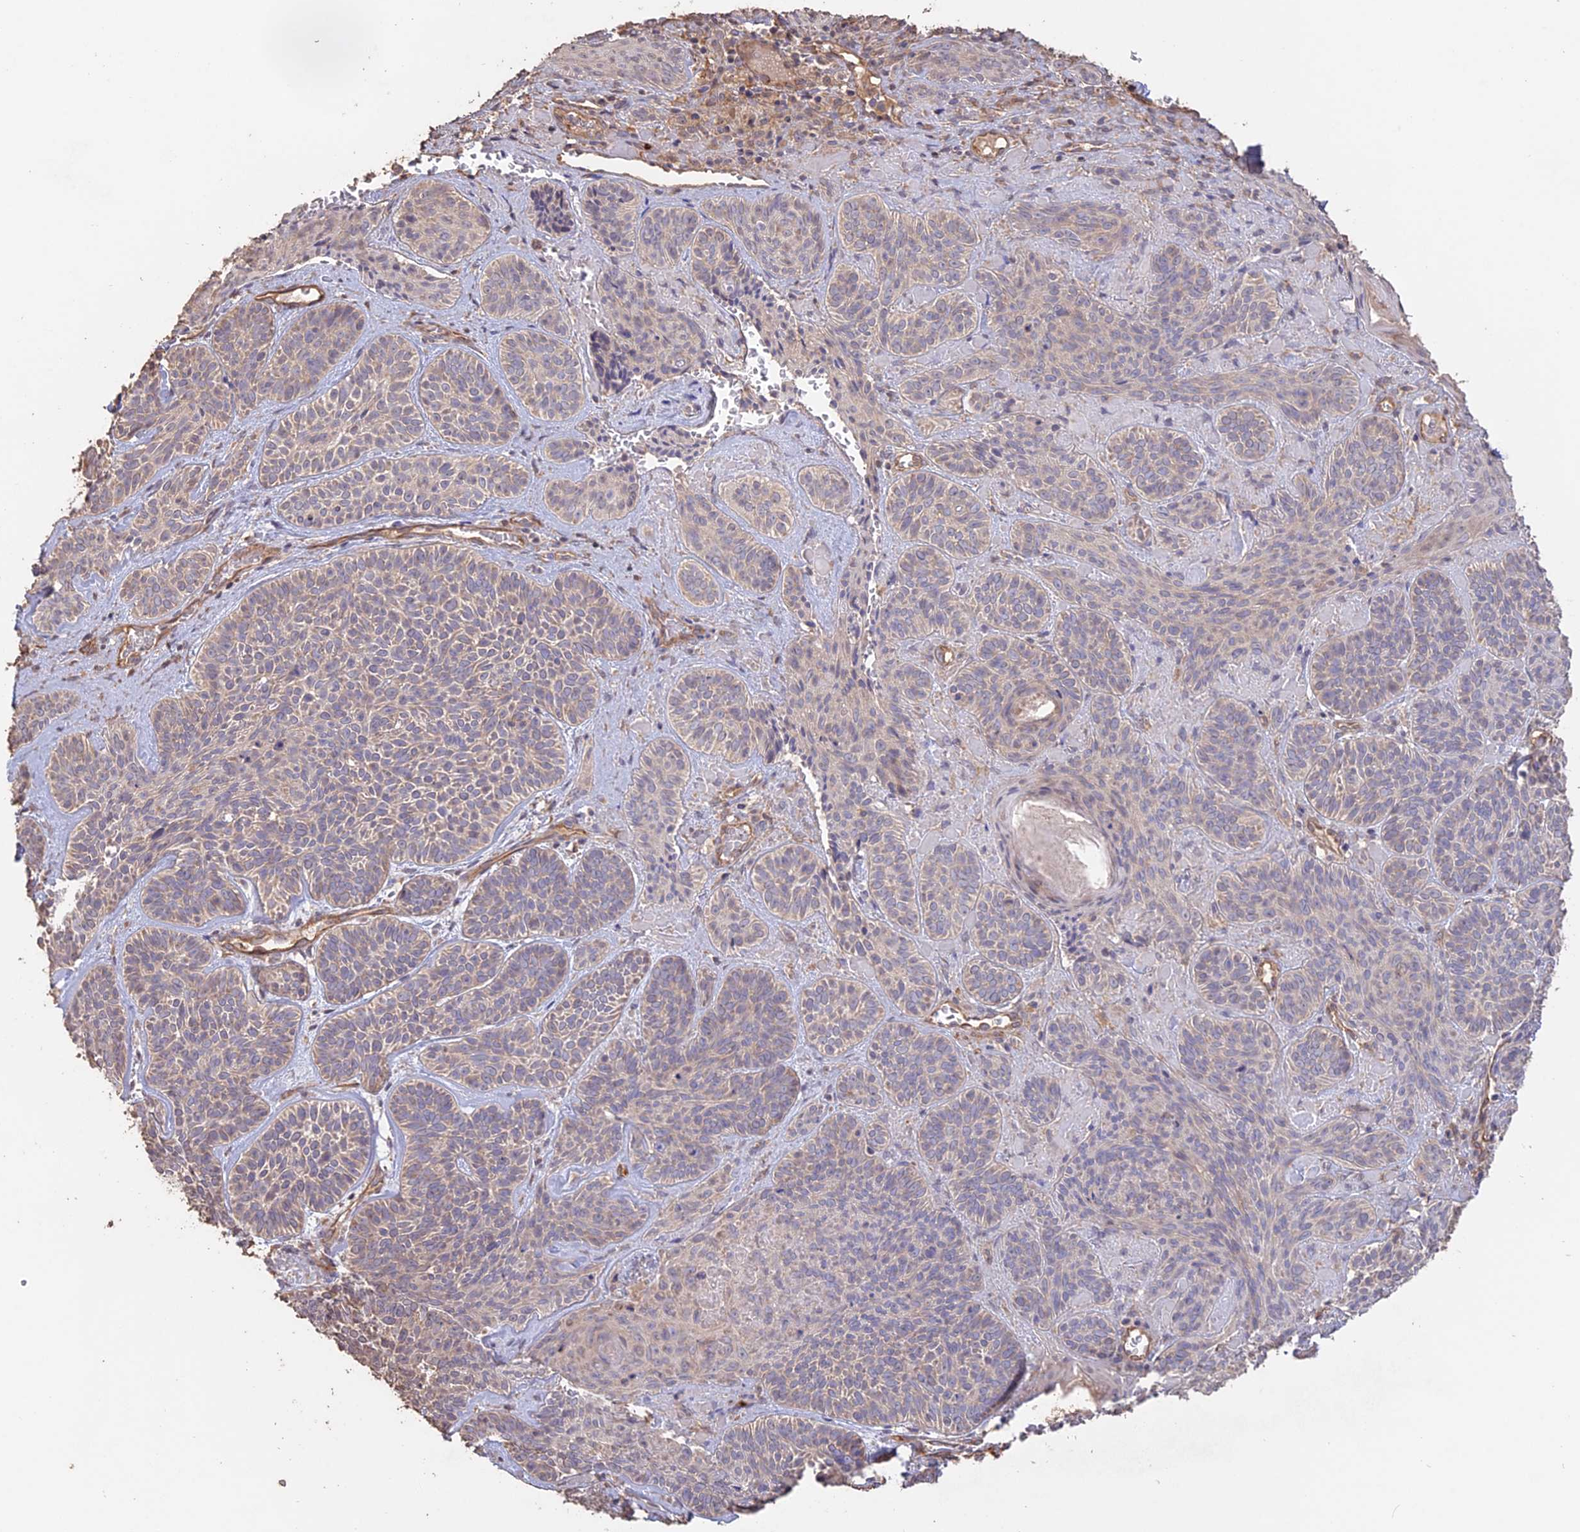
{"staining": {"intensity": "weak", "quantity": "<25%", "location": "cytoplasmic/membranous"}, "tissue": "skin cancer", "cell_type": "Tumor cells", "image_type": "cancer", "snomed": [{"axis": "morphology", "description": "Basal cell carcinoma"}, {"axis": "topography", "description": "Skin"}], "caption": "The photomicrograph shows no staining of tumor cells in skin cancer (basal cell carcinoma).", "gene": "LAYN", "patient": {"sex": "male", "age": 85}}